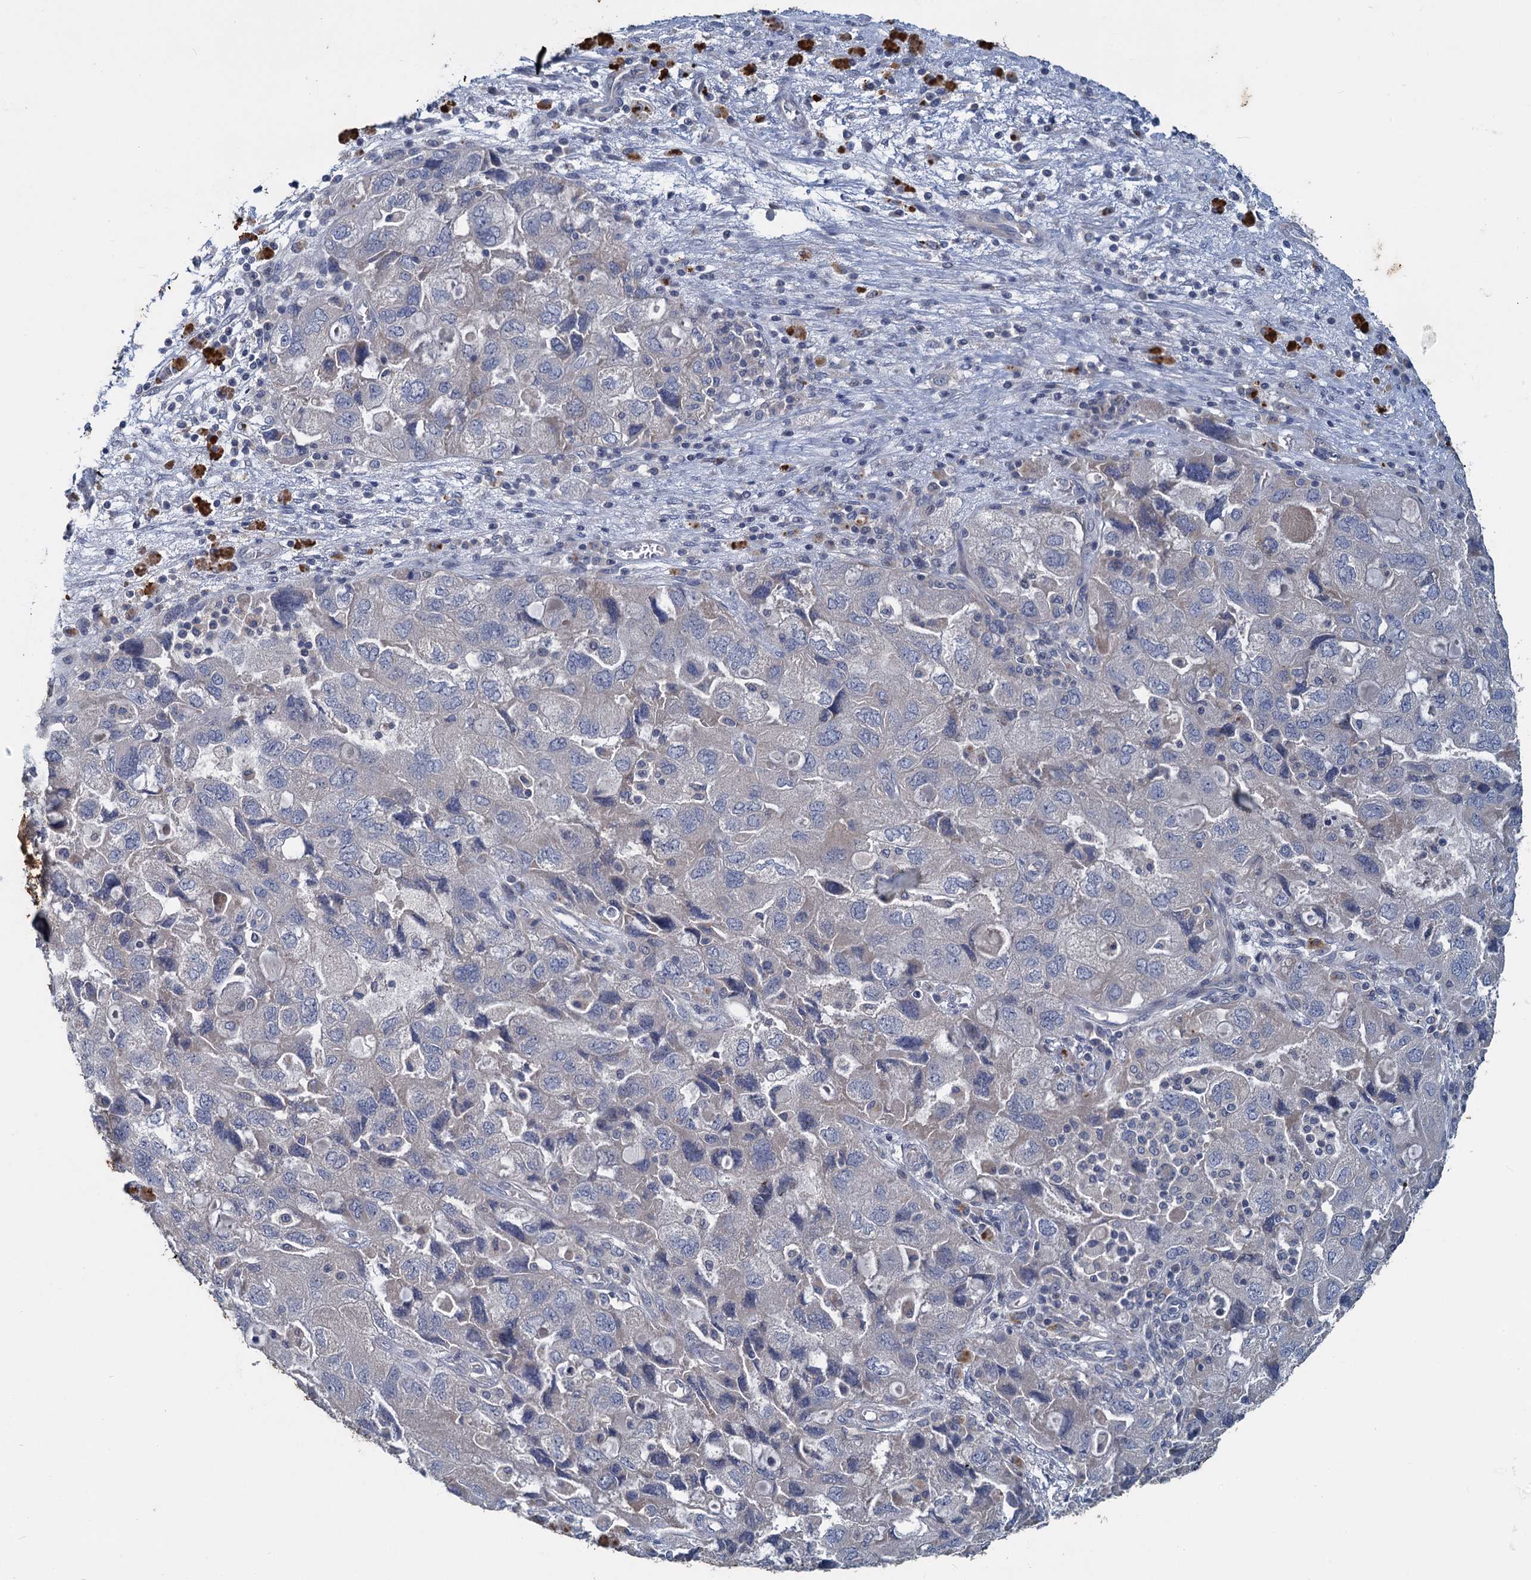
{"staining": {"intensity": "negative", "quantity": "none", "location": "none"}, "tissue": "ovarian cancer", "cell_type": "Tumor cells", "image_type": "cancer", "snomed": [{"axis": "morphology", "description": "Carcinoma, NOS"}, {"axis": "morphology", "description": "Cystadenocarcinoma, serous, NOS"}, {"axis": "topography", "description": "Ovary"}], "caption": "Immunohistochemistry (IHC) image of neoplastic tissue: human ovarian carcinoma stained with DAB (3,3'-diaminobenzidine) shows no significant protein positivity in tumor cells.", "gene": "SLC2A7", "patient": {"sex": "female", "age": 69}}